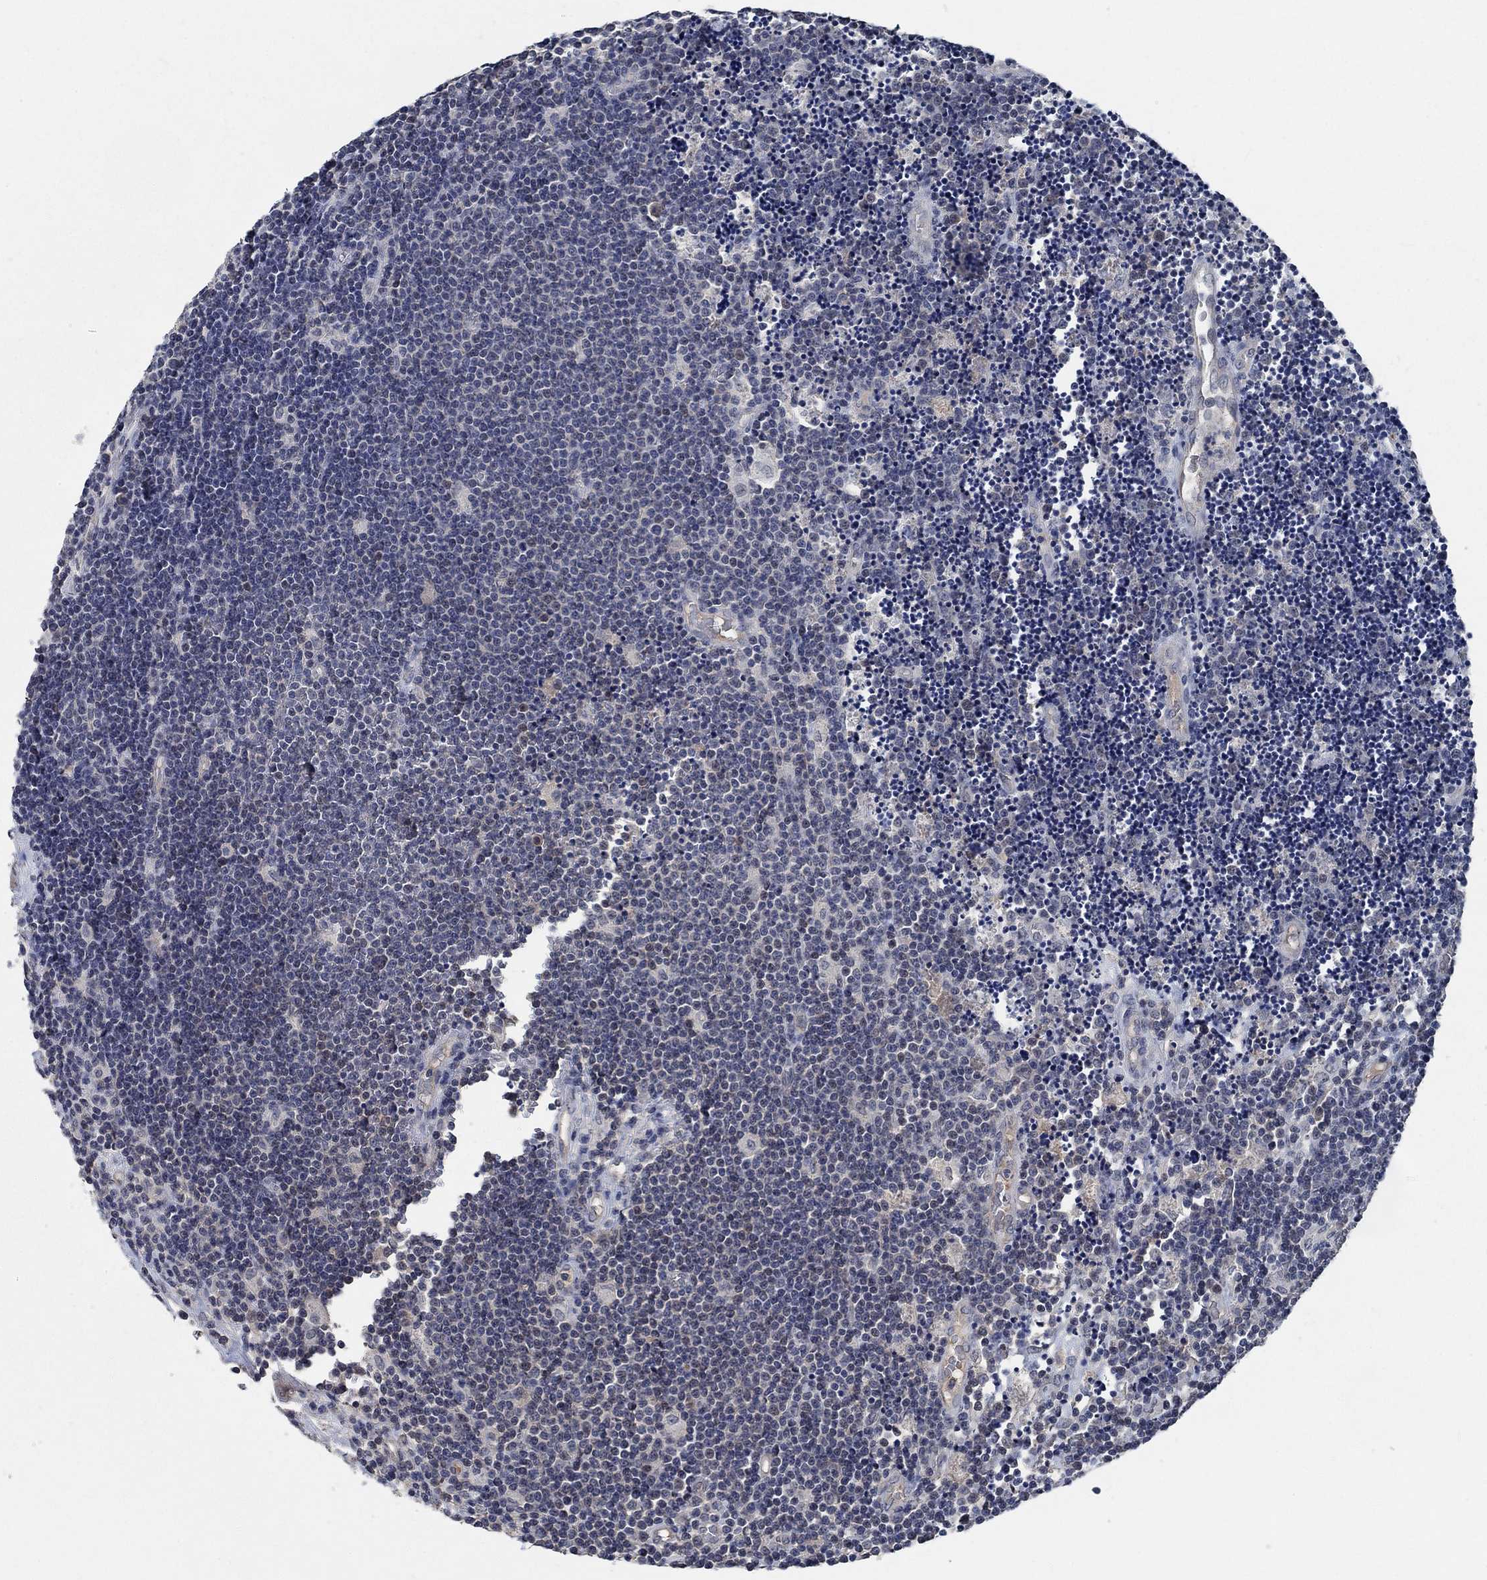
{"staining": {"intensity": "negative", "quantity": "none", "location": "none"}, "tissue": "lymphoma", "cell_type": "Tumor cells", "image_type": "cancer", "snomed": [{"axis": "morphology", "description": "Malignant lymphoma, non-Hodgkin's type, Low grade"}, {"axis": "topography", "description": "Brain"}], "caption": "IHC of lymphoma reveals no positivity in tumor cells.", "gene": "OBSCN", "patient": {"sex": "female", "age": 66}}